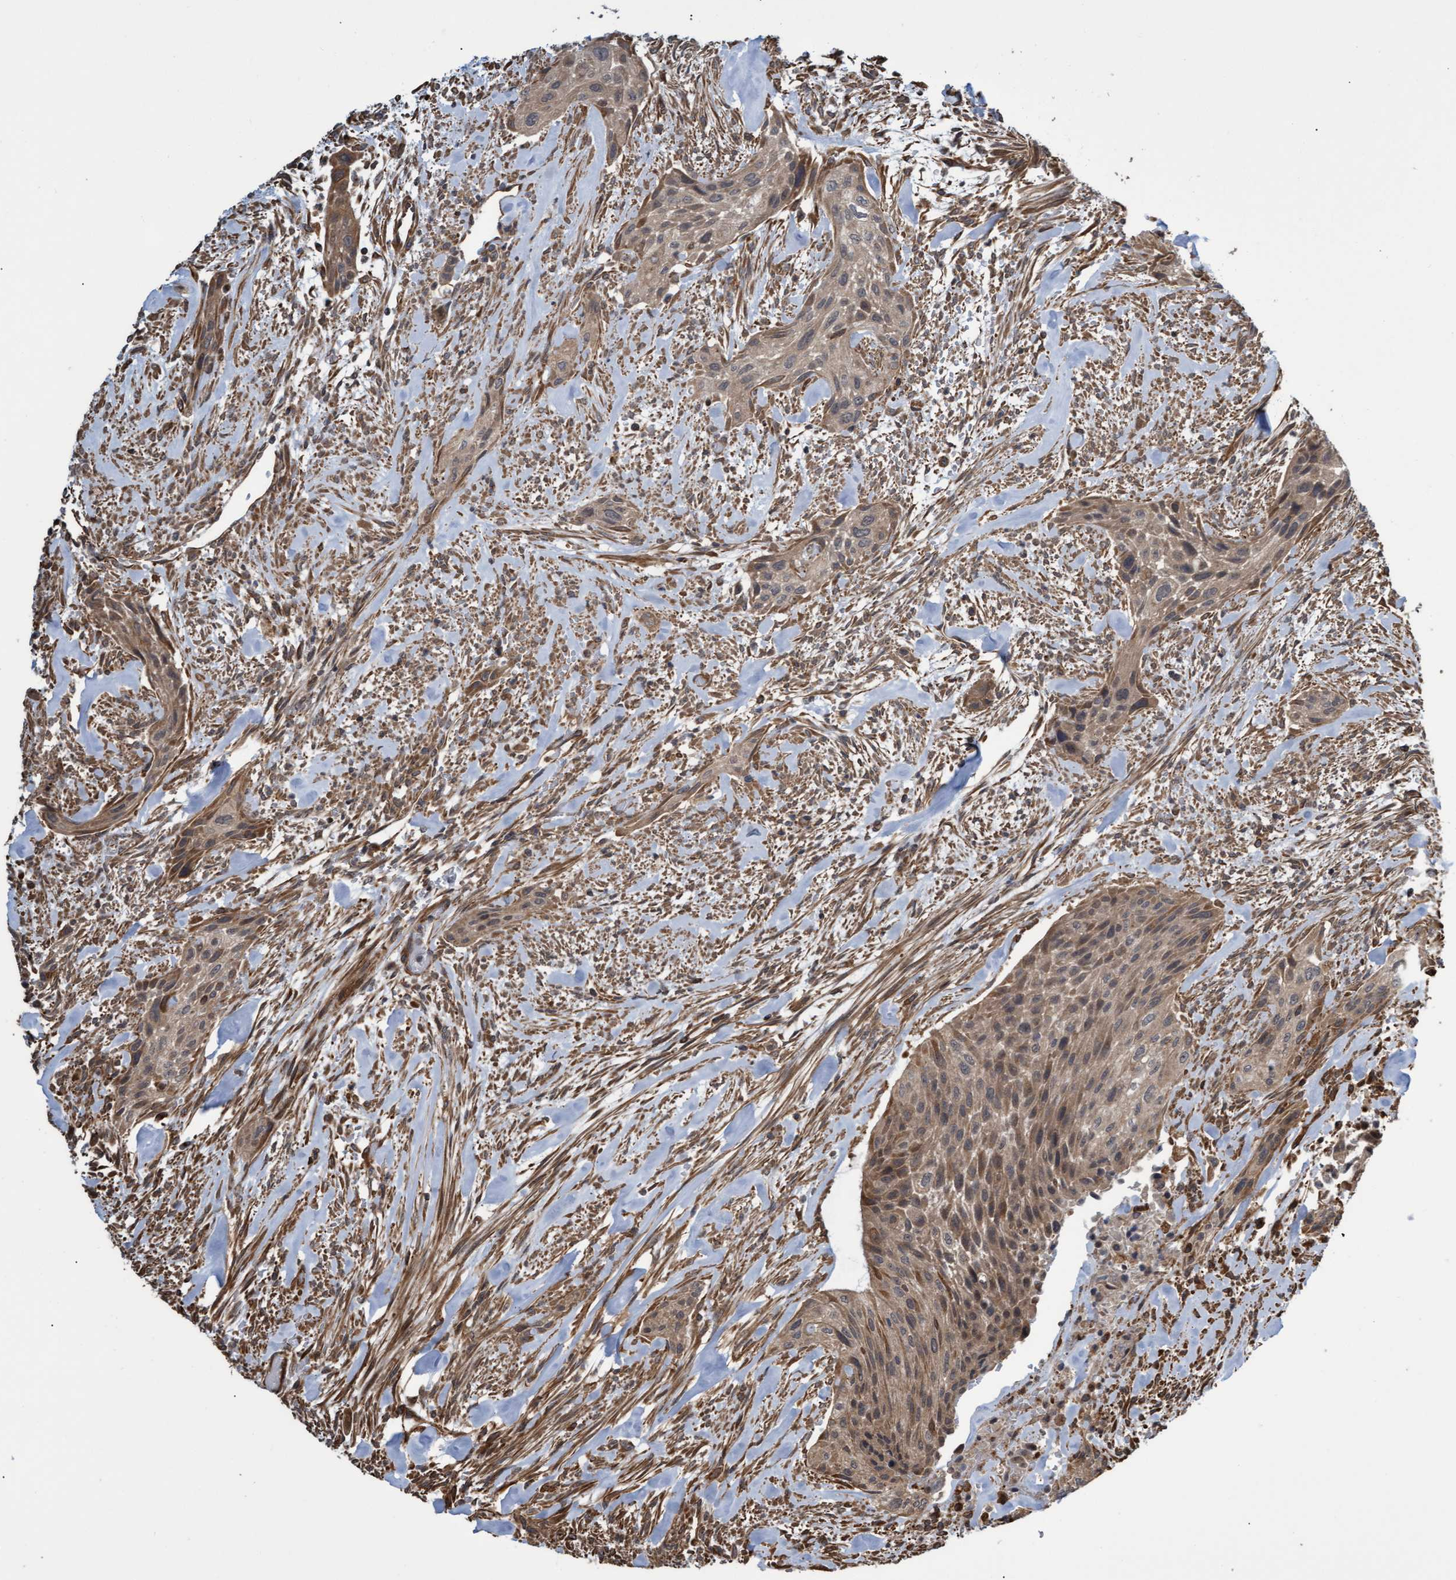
{"staining": {"intensity": "moderate", "quantity": ">75%", "location": "cytoplasmic/membranous"}, "tissue": "urothelial cancer", "cell_type": "Tumor cells", "image_type": "cancer", "snomed": [{"axis": "morphology", "description": "Urothelial carcinoma, Low grade"}, {"axis": "morphology", "description": "Urothelial carcinoma, High grade"}, {"axis": "topography", "description": "Urinary bladder"}], "caption": "This is a photomicrograph of IHC staining of urothelial cancer, which shows moderate expression in the cytoplasmic/membranous of tumor cells.", "gene": "TNFRSF10B", "patient": {"sex": "male", "age": 35}}